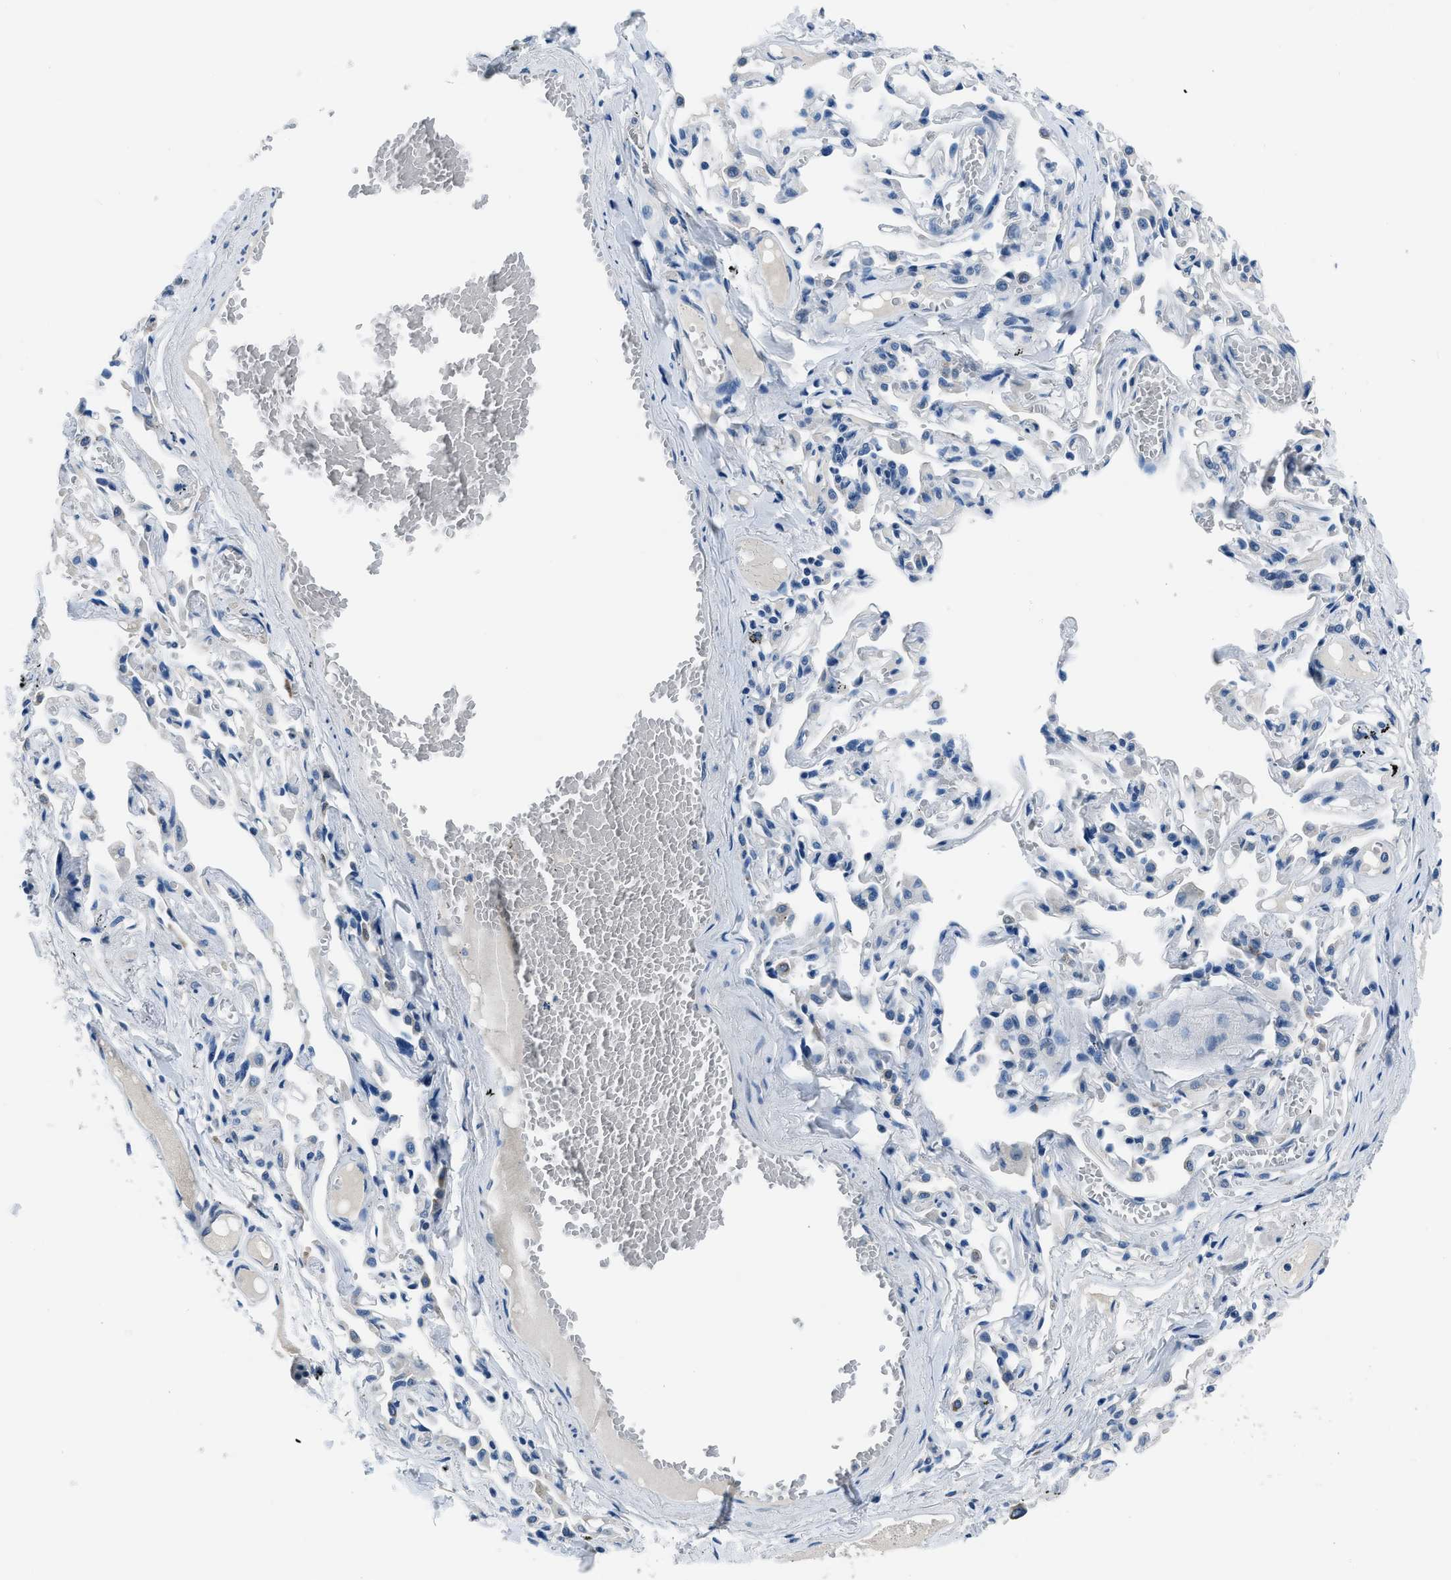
{"staining": {"intensity": "negative", "quantity": "none", "location": "none"}, "tissue": "bronchus", "cell_type": "Respiratory epithelial cells", "image_type": "normal", "snomed": [{"axis": "morphology", "description": "Normal tissue, NOS"}, {"axis": "morphology", "description": "Inflammation, NOS"}, {"axis": "topography", "description": "Cartilage tissue"}, {"axis": "topography", "description": "Lung"}], "caption": "This is a micrograph of IHC staining of normal bronchus, which shows no staining in respiratory epithelial cells. (IHC, brightfield microscopy, high magnification).", "gene": "GJA3", "patient": {"sex": "male", "age": 71}}